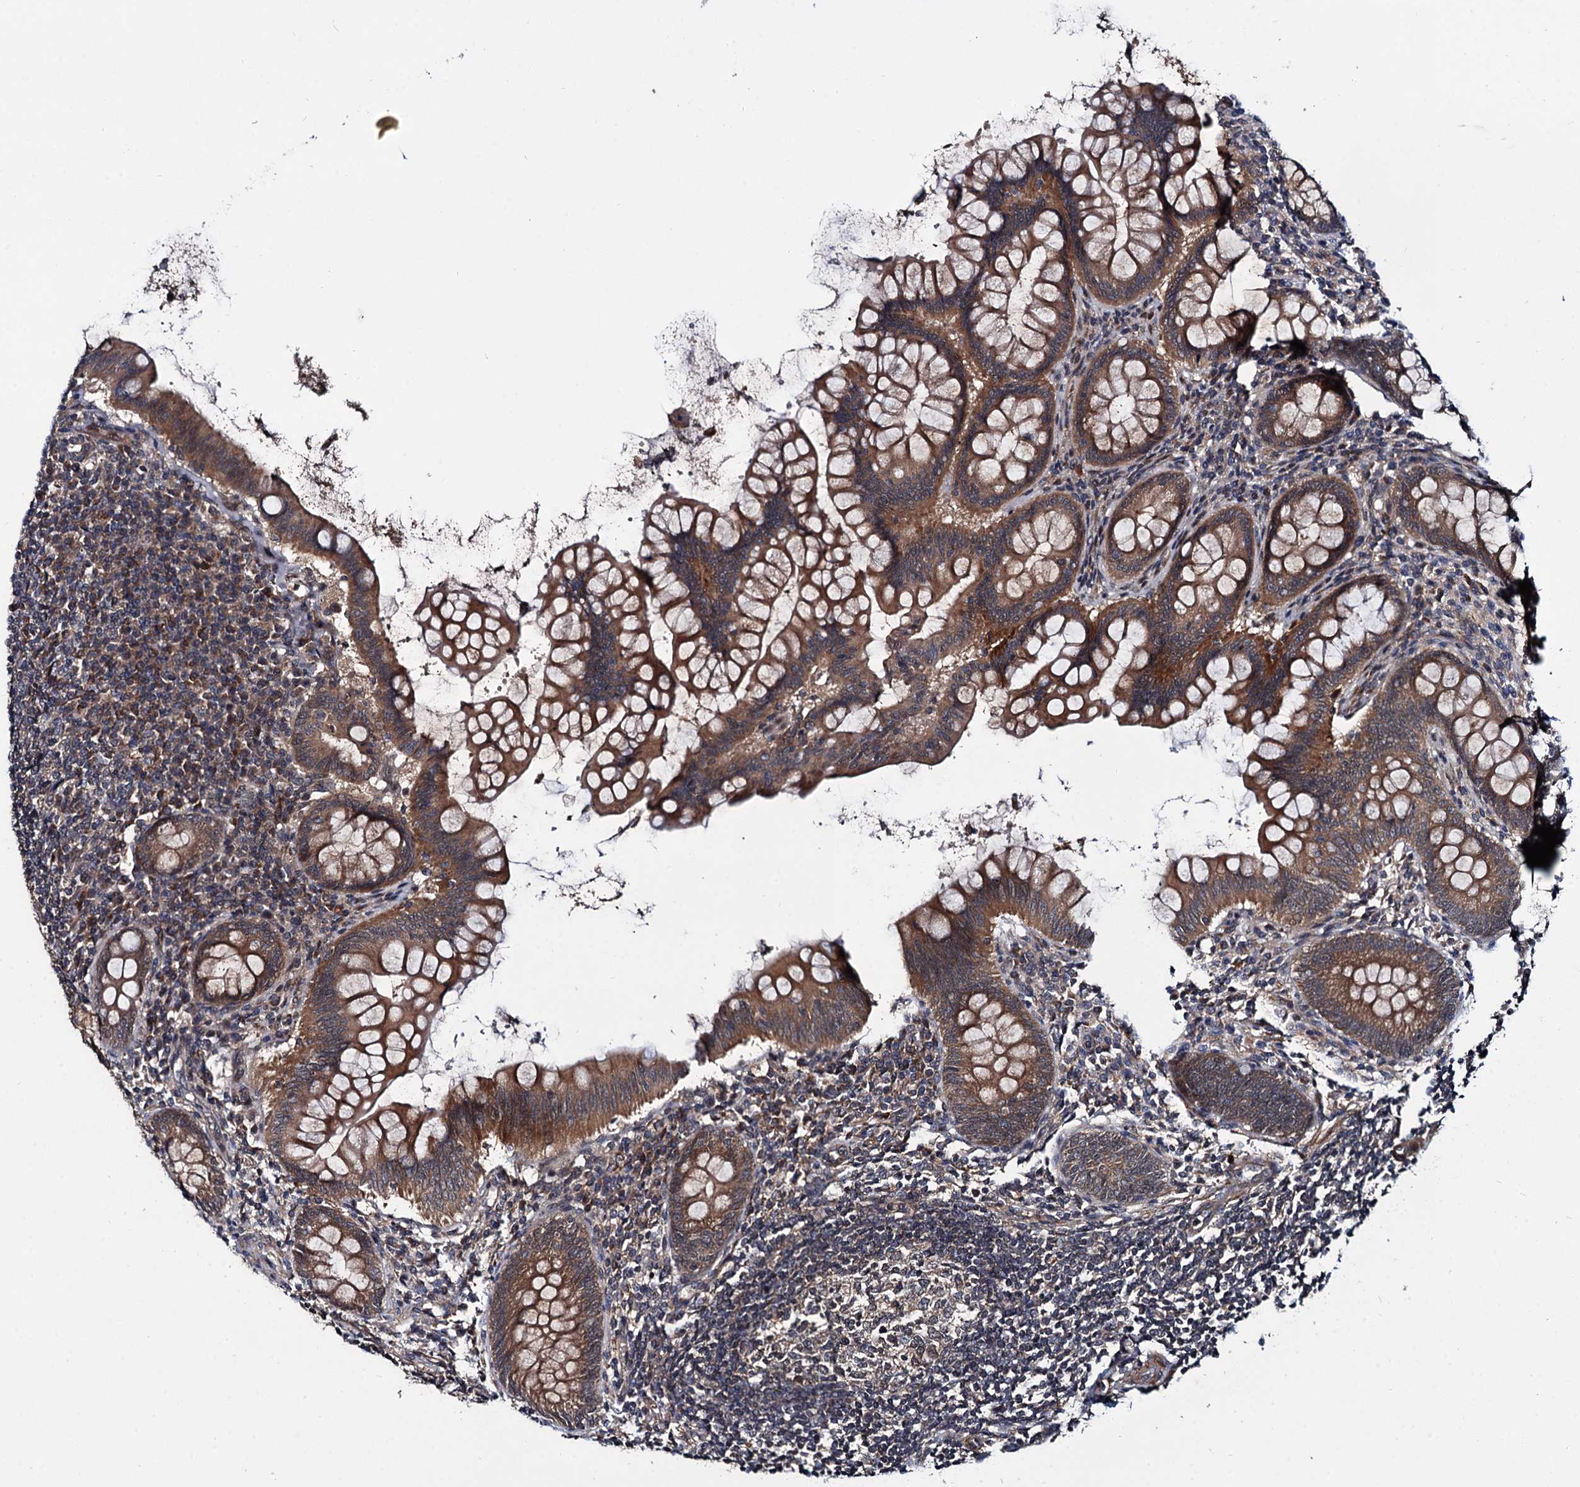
{"staining": {"intensity": "moderate", "quantity": ">75%", "location": "cytoplasmic/membranous"}, "tissue": "appendix", "cell_type": "Glandular cells", "image_type": "normal", "snomed": [{"axis": "morphology", "description": "Normal tissue, NOS"}, {"axis": "topography", "description": "Appendix"}], "caption": "IHC photomicrograph of benign human appendix stained for a protein (brown), which exhibits medium levels of moderate cytoplasmic/membranous staining in about >75% of glandular cells.", "gene": "ARHGAP42", "patient": {"sex": "female", "age": 33}}